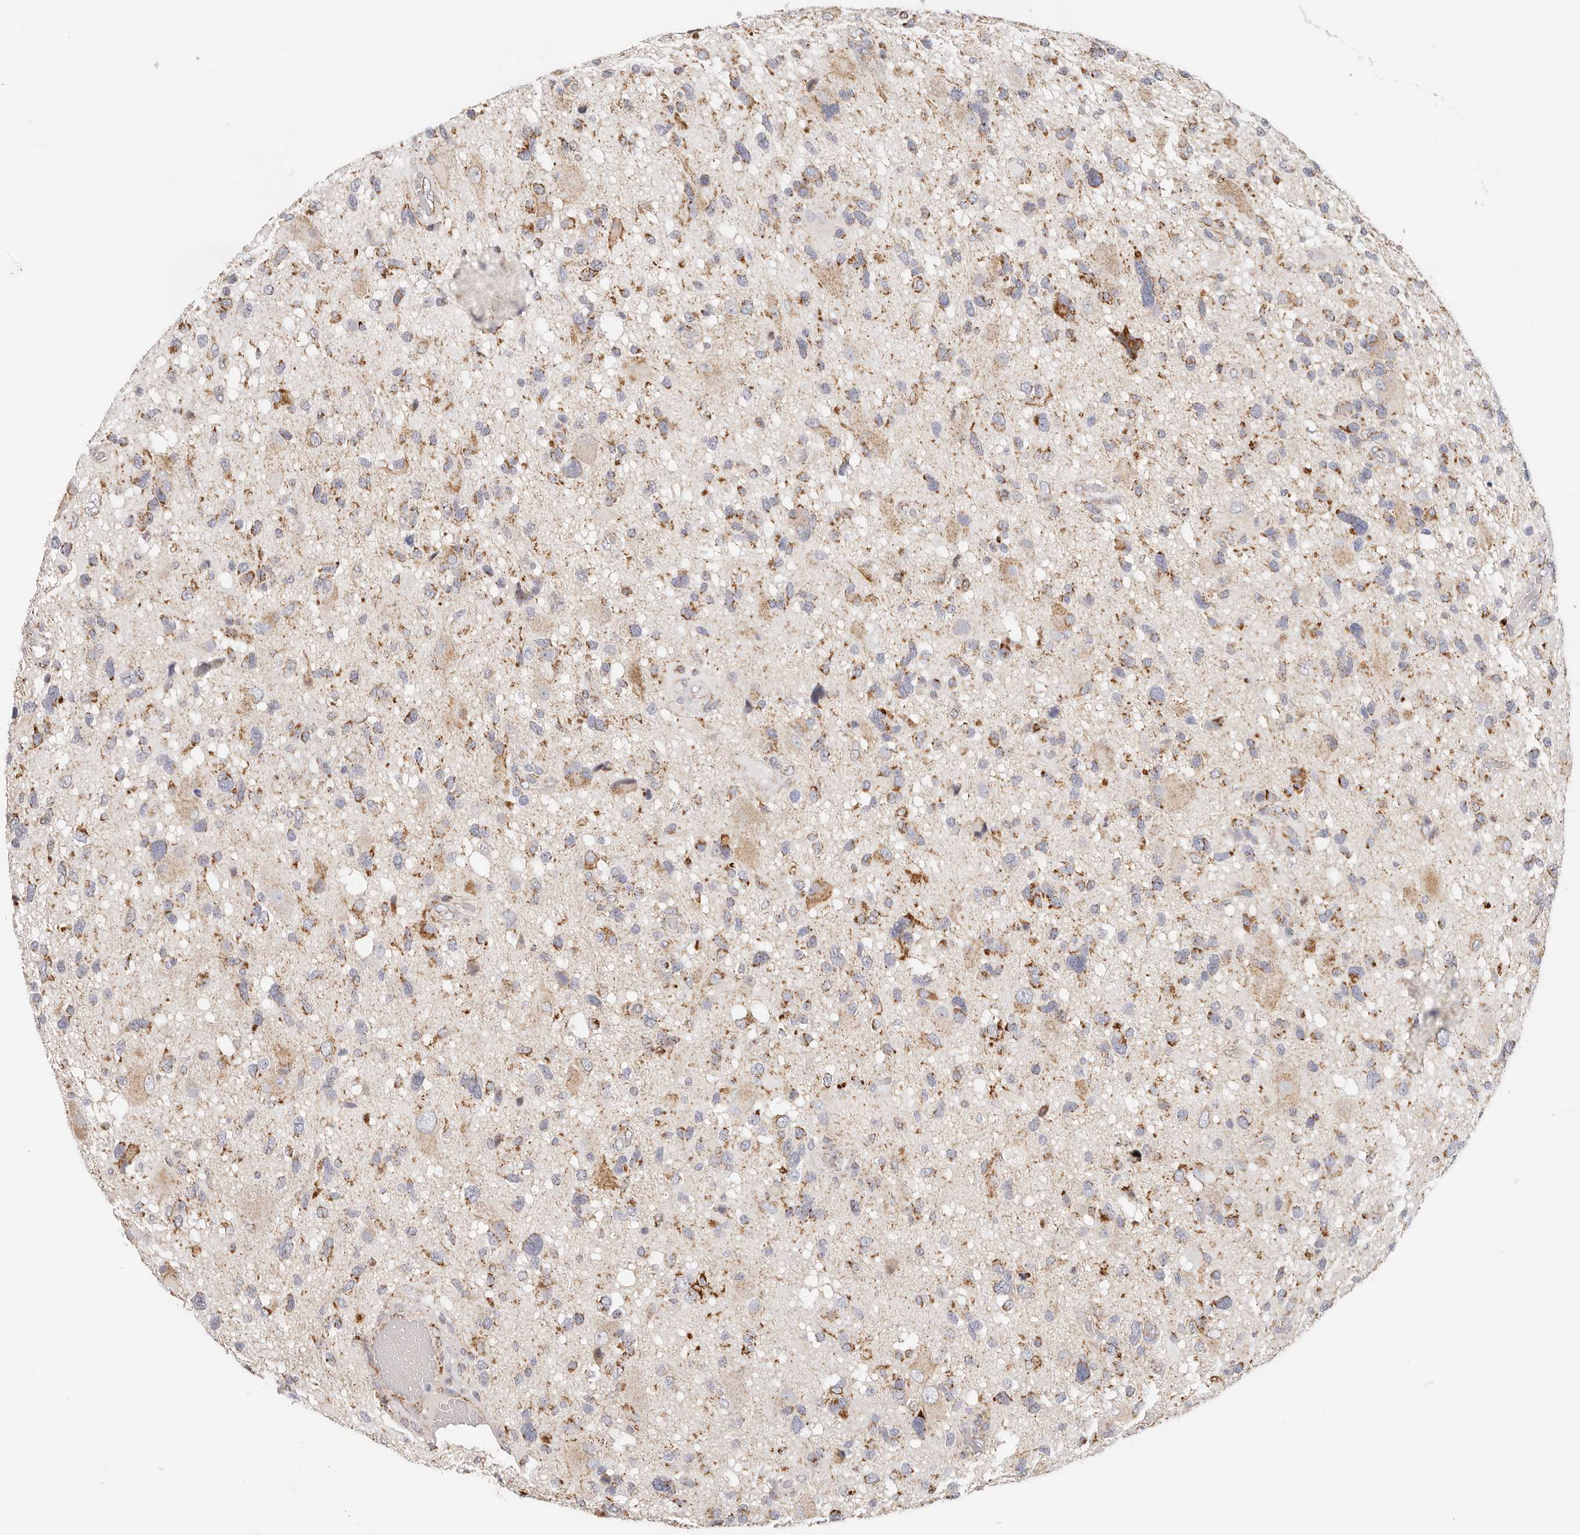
{"staining": {"intensity": "moderate", "quantity": "25%-75%", "location": "cytoplasmic/membranous"}, "tissue": "glioma", "cell_type": "Tumor cells", "image_type": "cancer", "snomed": [{"axis": "morphology", "description": "Glioma, malignant, High grade"}, {"axis": "topography", "description": "Brain"}], "caption": "Moderate cytoplasmic/membranous staining is identified in about 25%-75% of tumor cells in glioma. (DAB IHC, brown staining for protein, blue staining for nuclei).", "gene": "AFDN", "patient": {"sex": "male", "age": 33}}